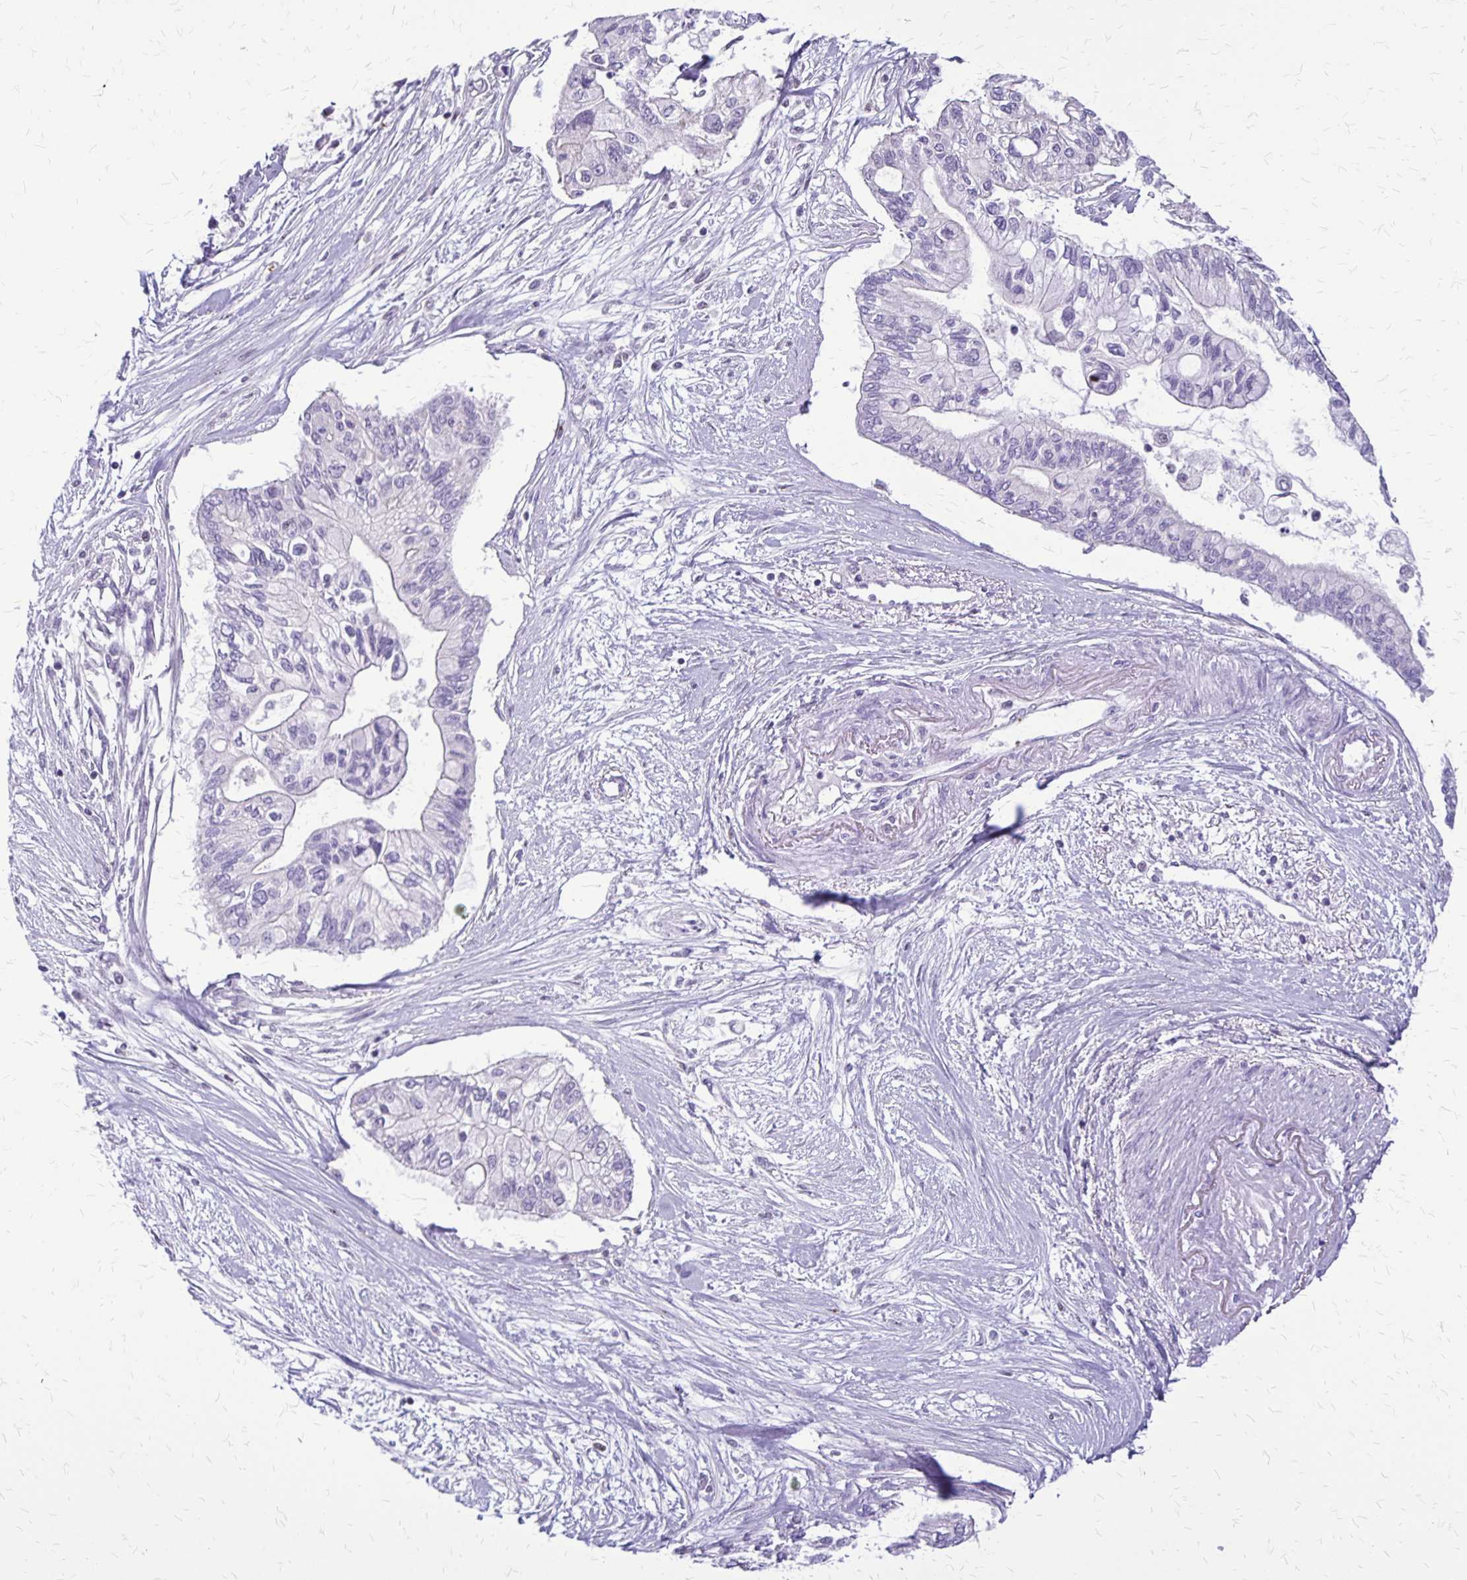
{"staining": {"intensity": "negative", "quantity": "none", "location": "none"}, "tissue": "pancreatic cancer", "cell_type": "Tumor cells", "image_type": "cancer", "snomed": [{"axis": "morphology", "description": "Adenocarcinoma, NOS"}, {"axis": "topography", "description": "Pancreas"}], "caption": "The immunohistochemistry (IHC) micrograph has no significant positivity in tumor cells of pancreatic cancer (adenocarcinoma) tissue.", "gene": "GP9", "patient": {"sex": "female", "age": 77}}